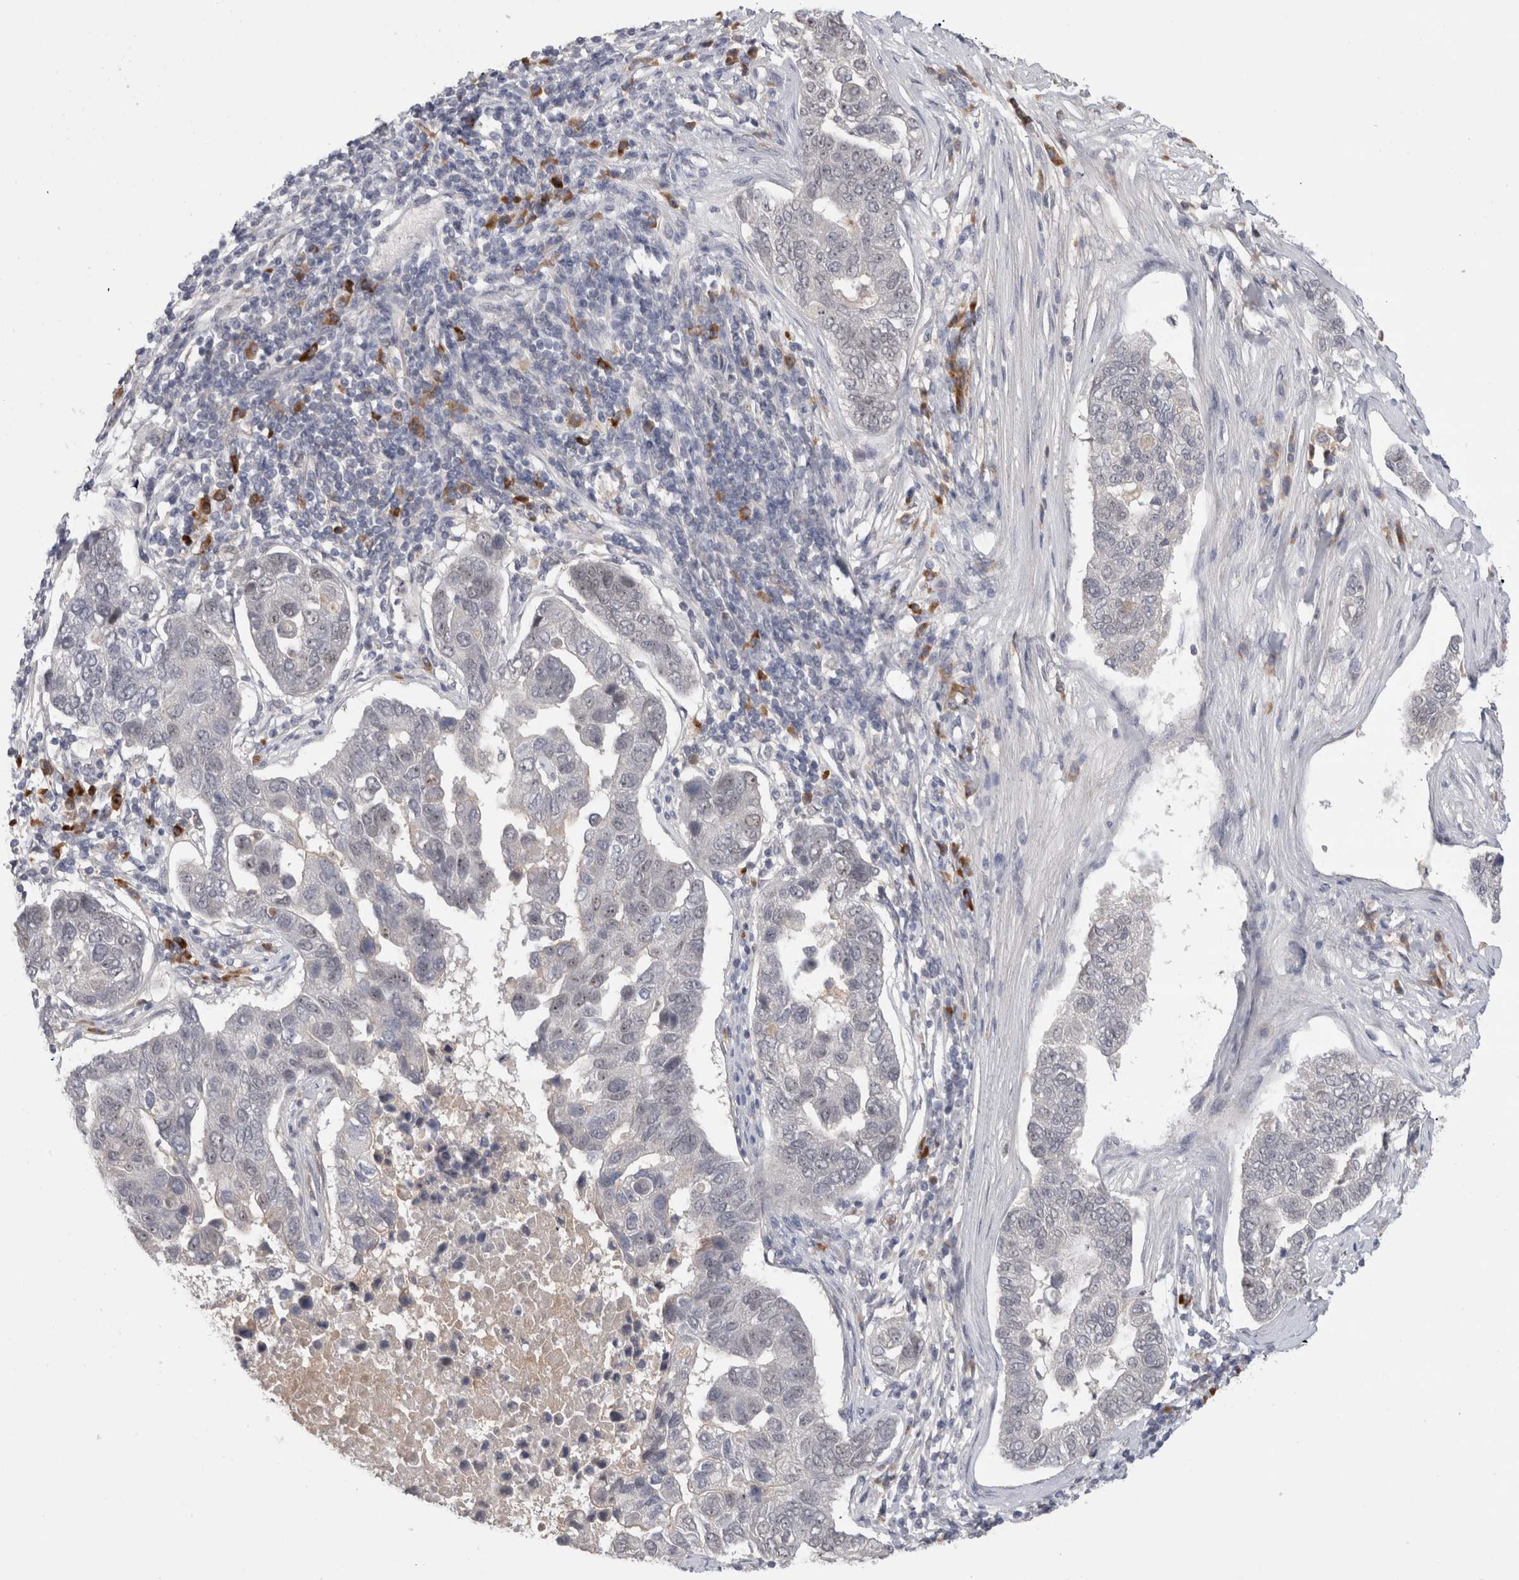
{"staining": {"intensity": "weak", "quantity": "<25%", "location": "nuclear"}, "tissue": "pancreatic cancer", "cell_type": "Tumor cells", "image_type": "cancer", "snomed": [{"axis": "morphology", "description": "Adenocarcinoma, NOS"}, {"axis": "topography", "description": "Pancreas"}], "caption": "DAB (3,3'-diaminobenzidine) immunohistochemical staining of pancreatic cancer (adenocarcinoma) reveals no significant positivity in tumor cells. (DAB (3,3'-diaminobenzidine) IHC visualized using brightfield microscopy, high magnification).", "gene": "ZNF24", "patient": {"sex": "female", "age": 61}}